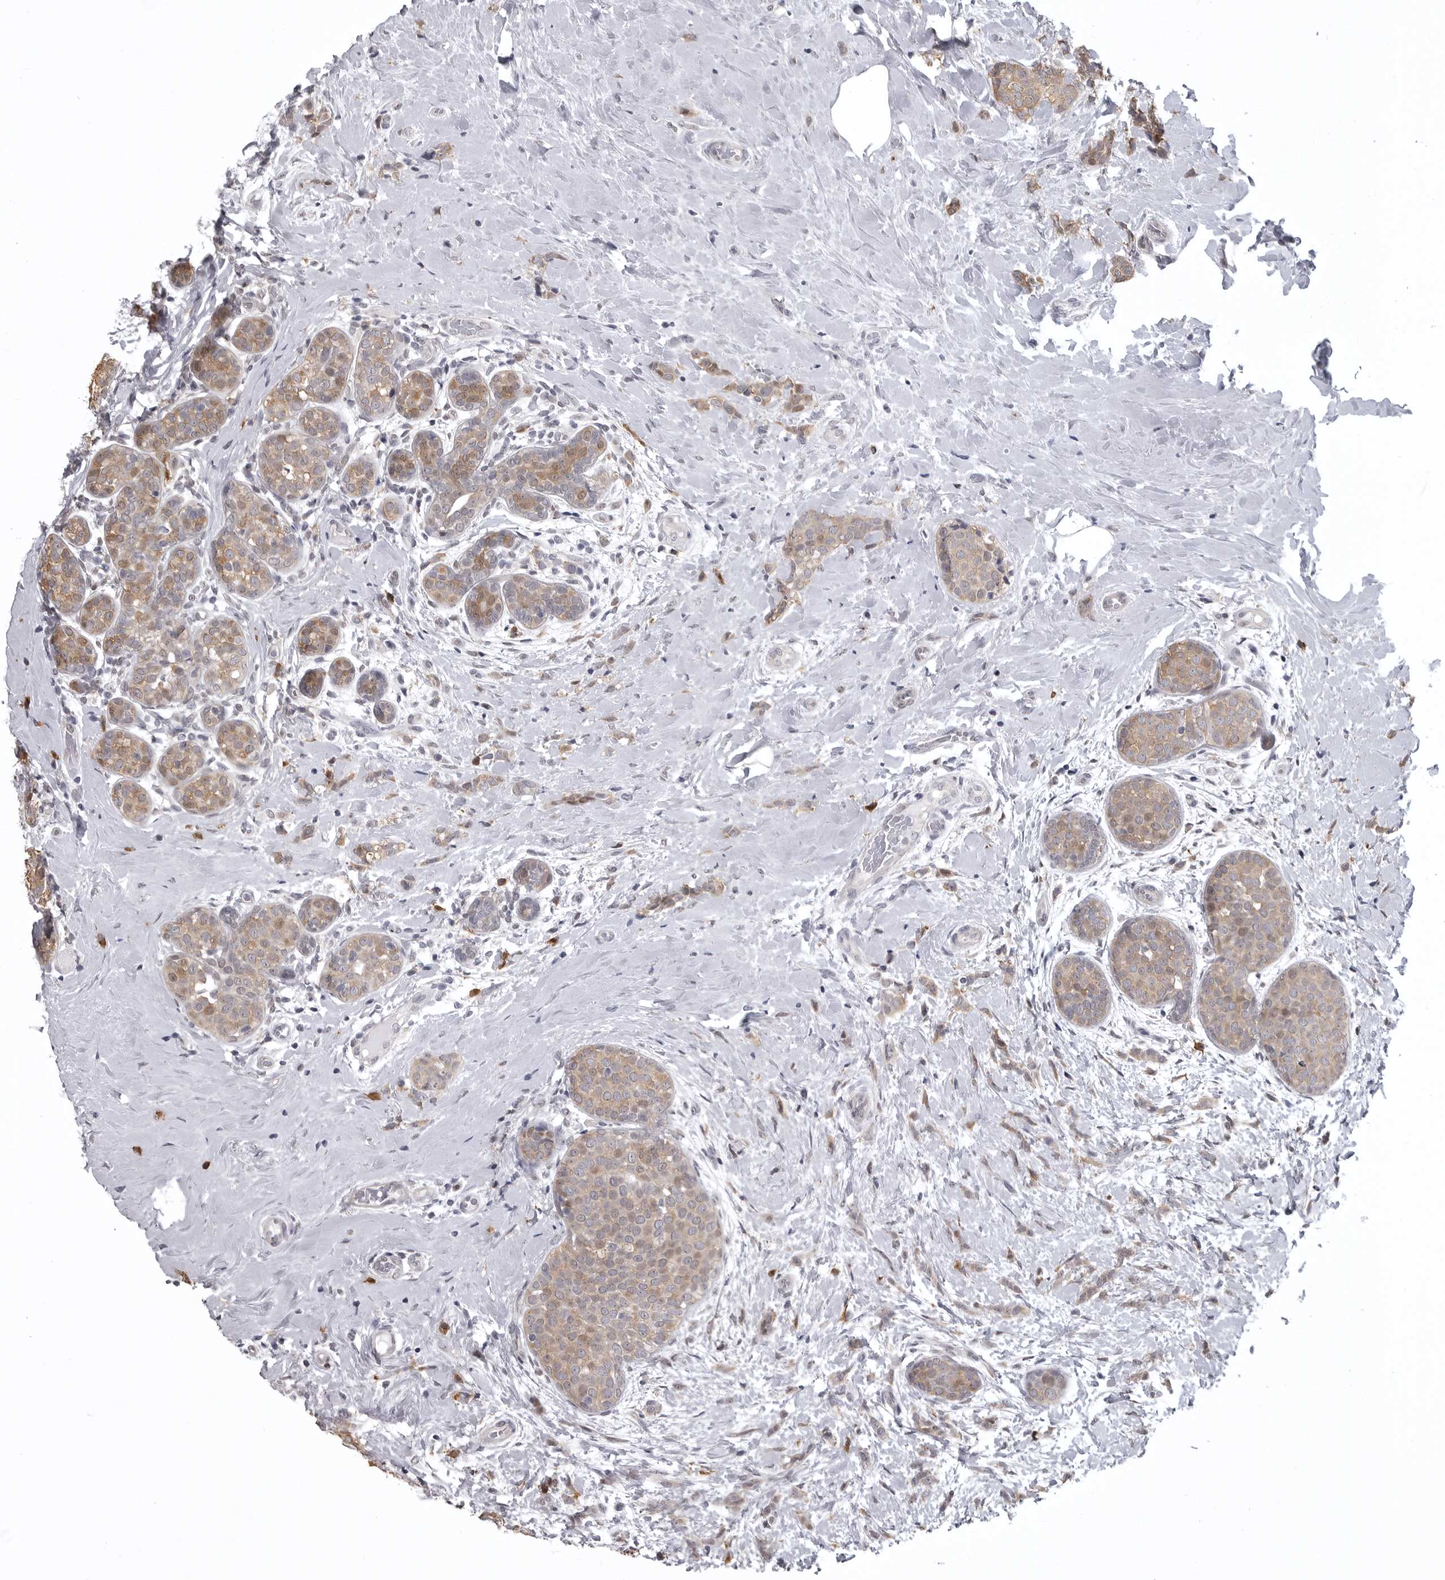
{"staining": {"intensity": "weak", "quantity": ">75%", "location": "cytoplasmic/membranous"}, "tissue": "breast cancer", "cell_type": "Tumor cells", "image_type": "cancer", "snomed": [{"axis": "morphology", "description": "Lobular carcinoma, in situ"}, {"axis": "morphology", "description": "Lobular carcinoma"}, {"axis": "topography", "description": "Breast"}], "caption": "Breast cancer stained with DAB (3,3'-diaminobenzidine) IHC reveals low levels of weak cytoplasmic/membranous positivity in approximately >75% of tumor cells.", "gene": "SNX16", "patient": {"sex": "female", "age": 41}}